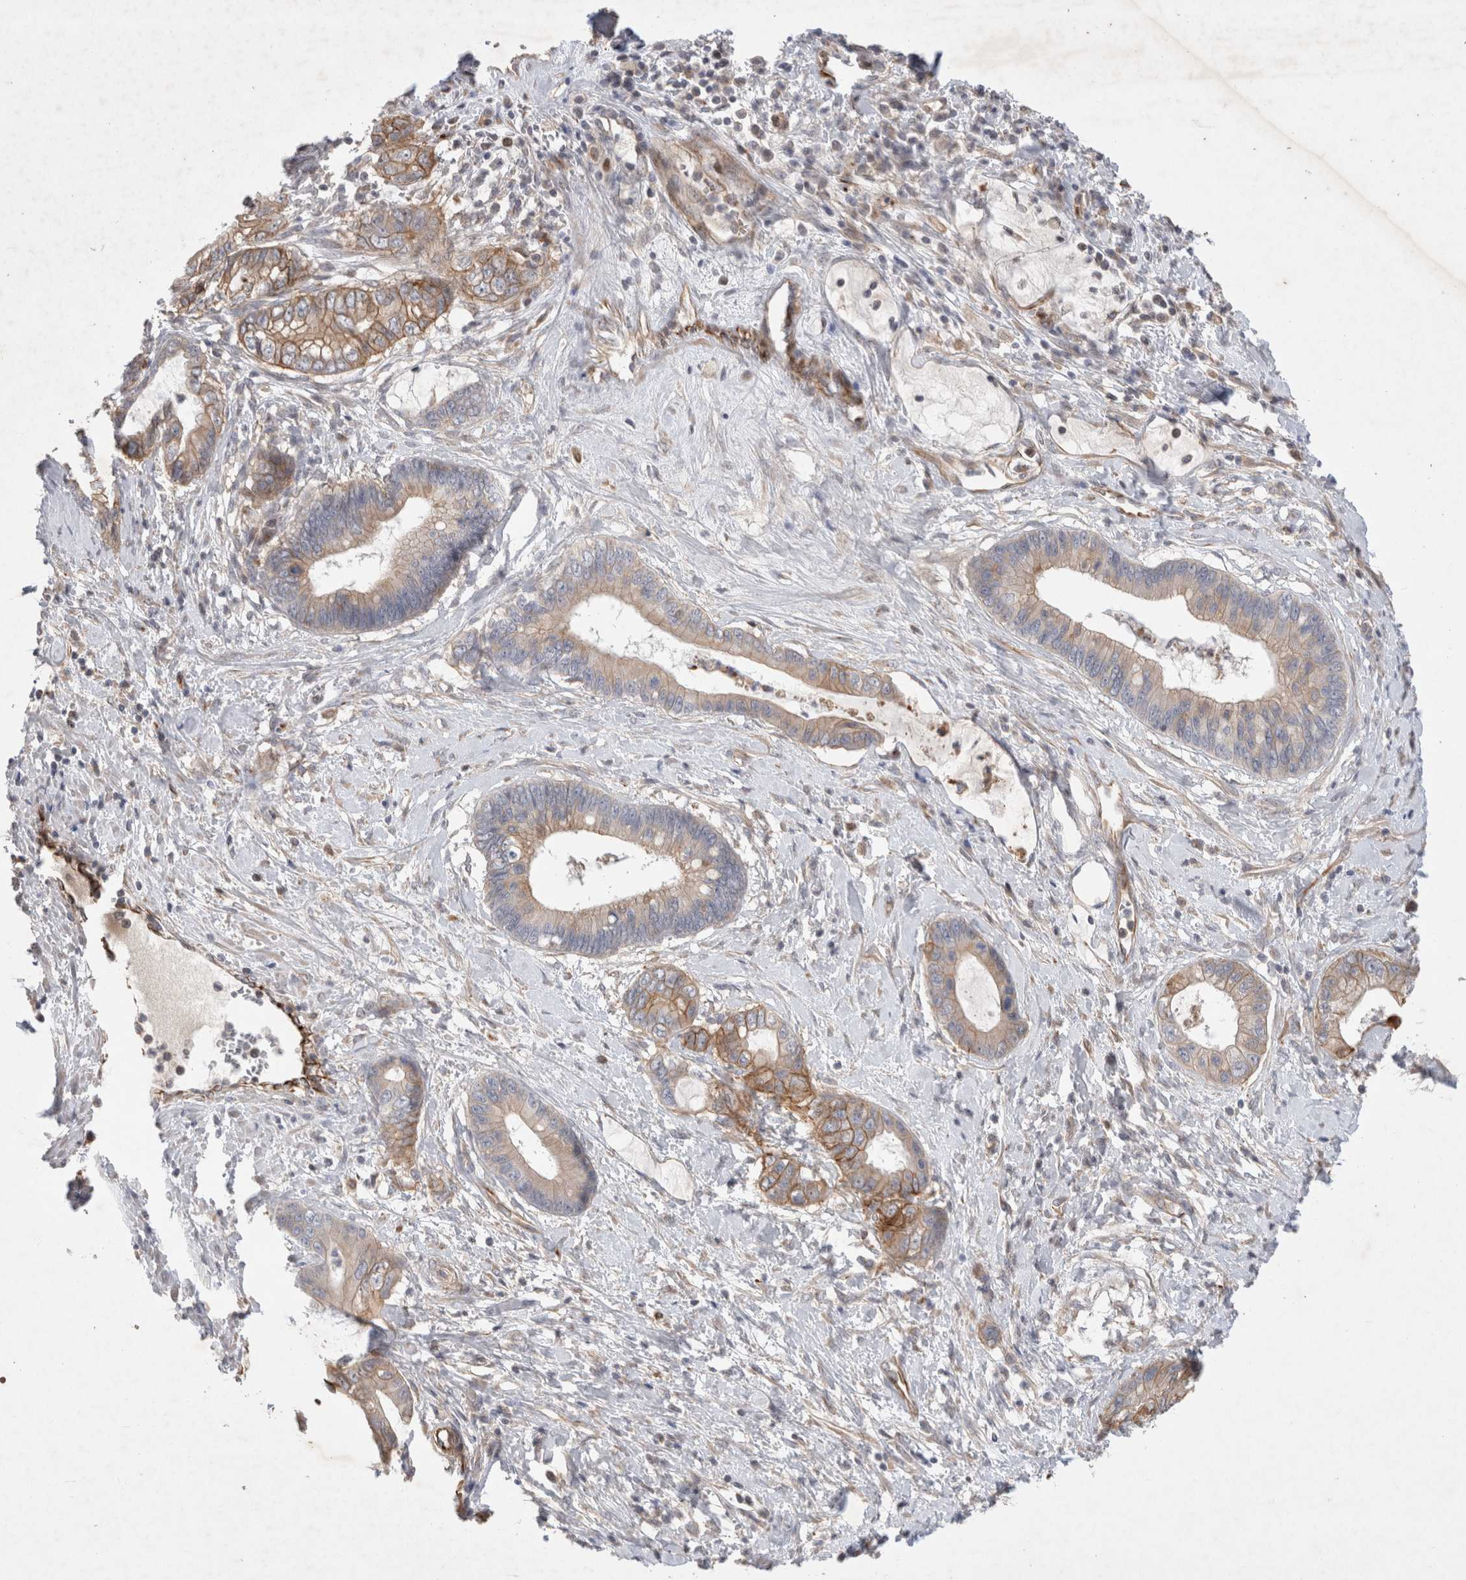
{"staining": {"intensity": "moderate", "quantity": ">75%", "location": "cytoplasmic/membranous"}, "tissue": "cervical cancer", "cell_type": "Tumor cells", "image_type": "cancer", "snomed": [{"axis": "morphology", "description": "Adenocarcinoma, NOS"}, {"axis": "topography", "description": "Cervix"}], "caption": "Cervical adenocarcinoma stained with a protein marker demonstrates moderate staining in tumor cells.", "gene": "NMU", "patient": {"sex": "female", "age": 44}}